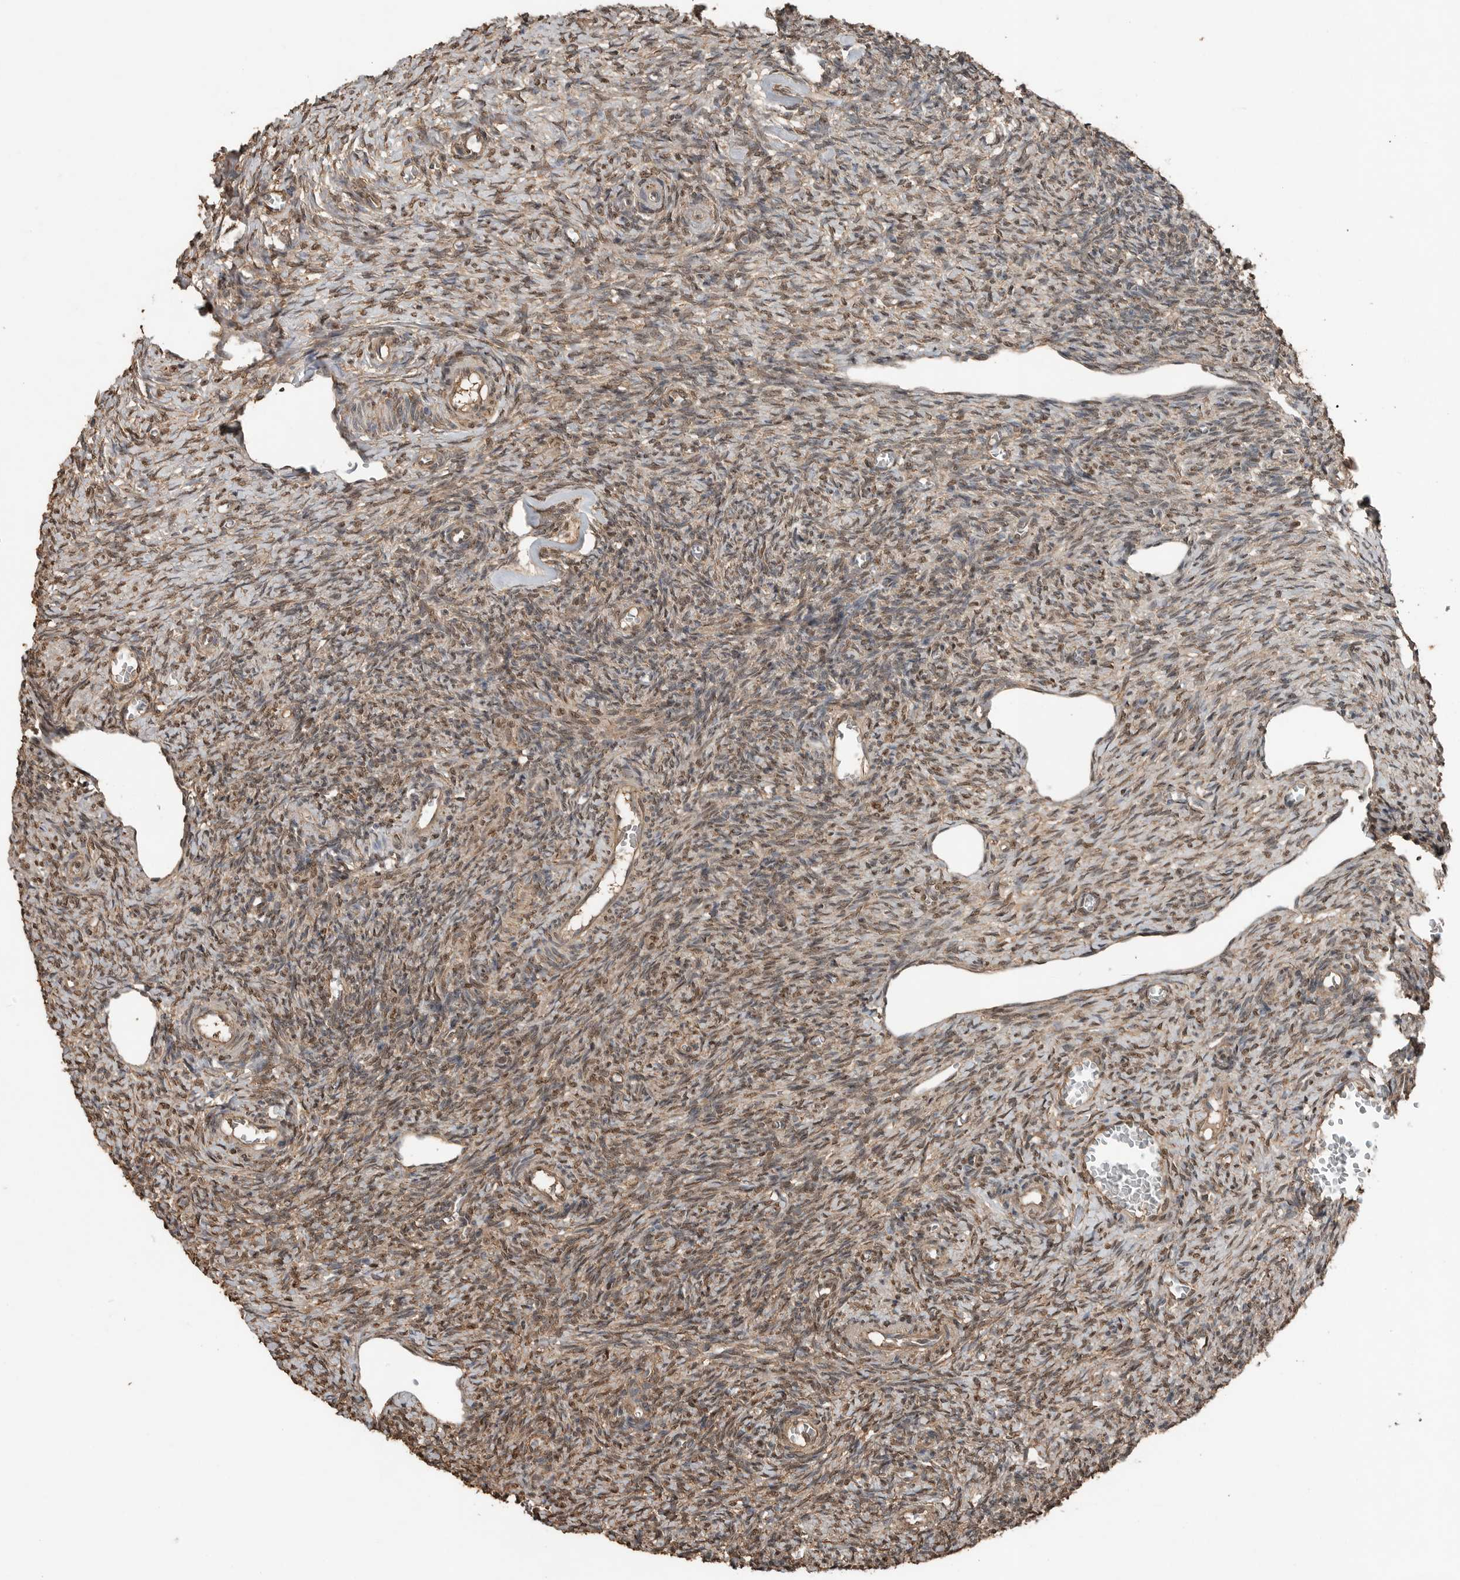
{"staining": {"intensity": "moderate", "quantity": ">75%", "location": "cytoplasmic/membranous"}, "tissue": "ovary", "cell_type": "Follicle cells", "image_type": "normal", "snomed": [{"axis": "morphology", "description": "Normal tissue, NOS"}, {"axis": "topography", "description": "Ovary"}], "caption": "IHC (DAB) staining of unremarkable ovary demonstrates moderate cytoplasmic/membranous protein staining in approximately >75% of follicle cells.", "gene": "BLZF1", "patient": {"sex": "female", "age": 27}}